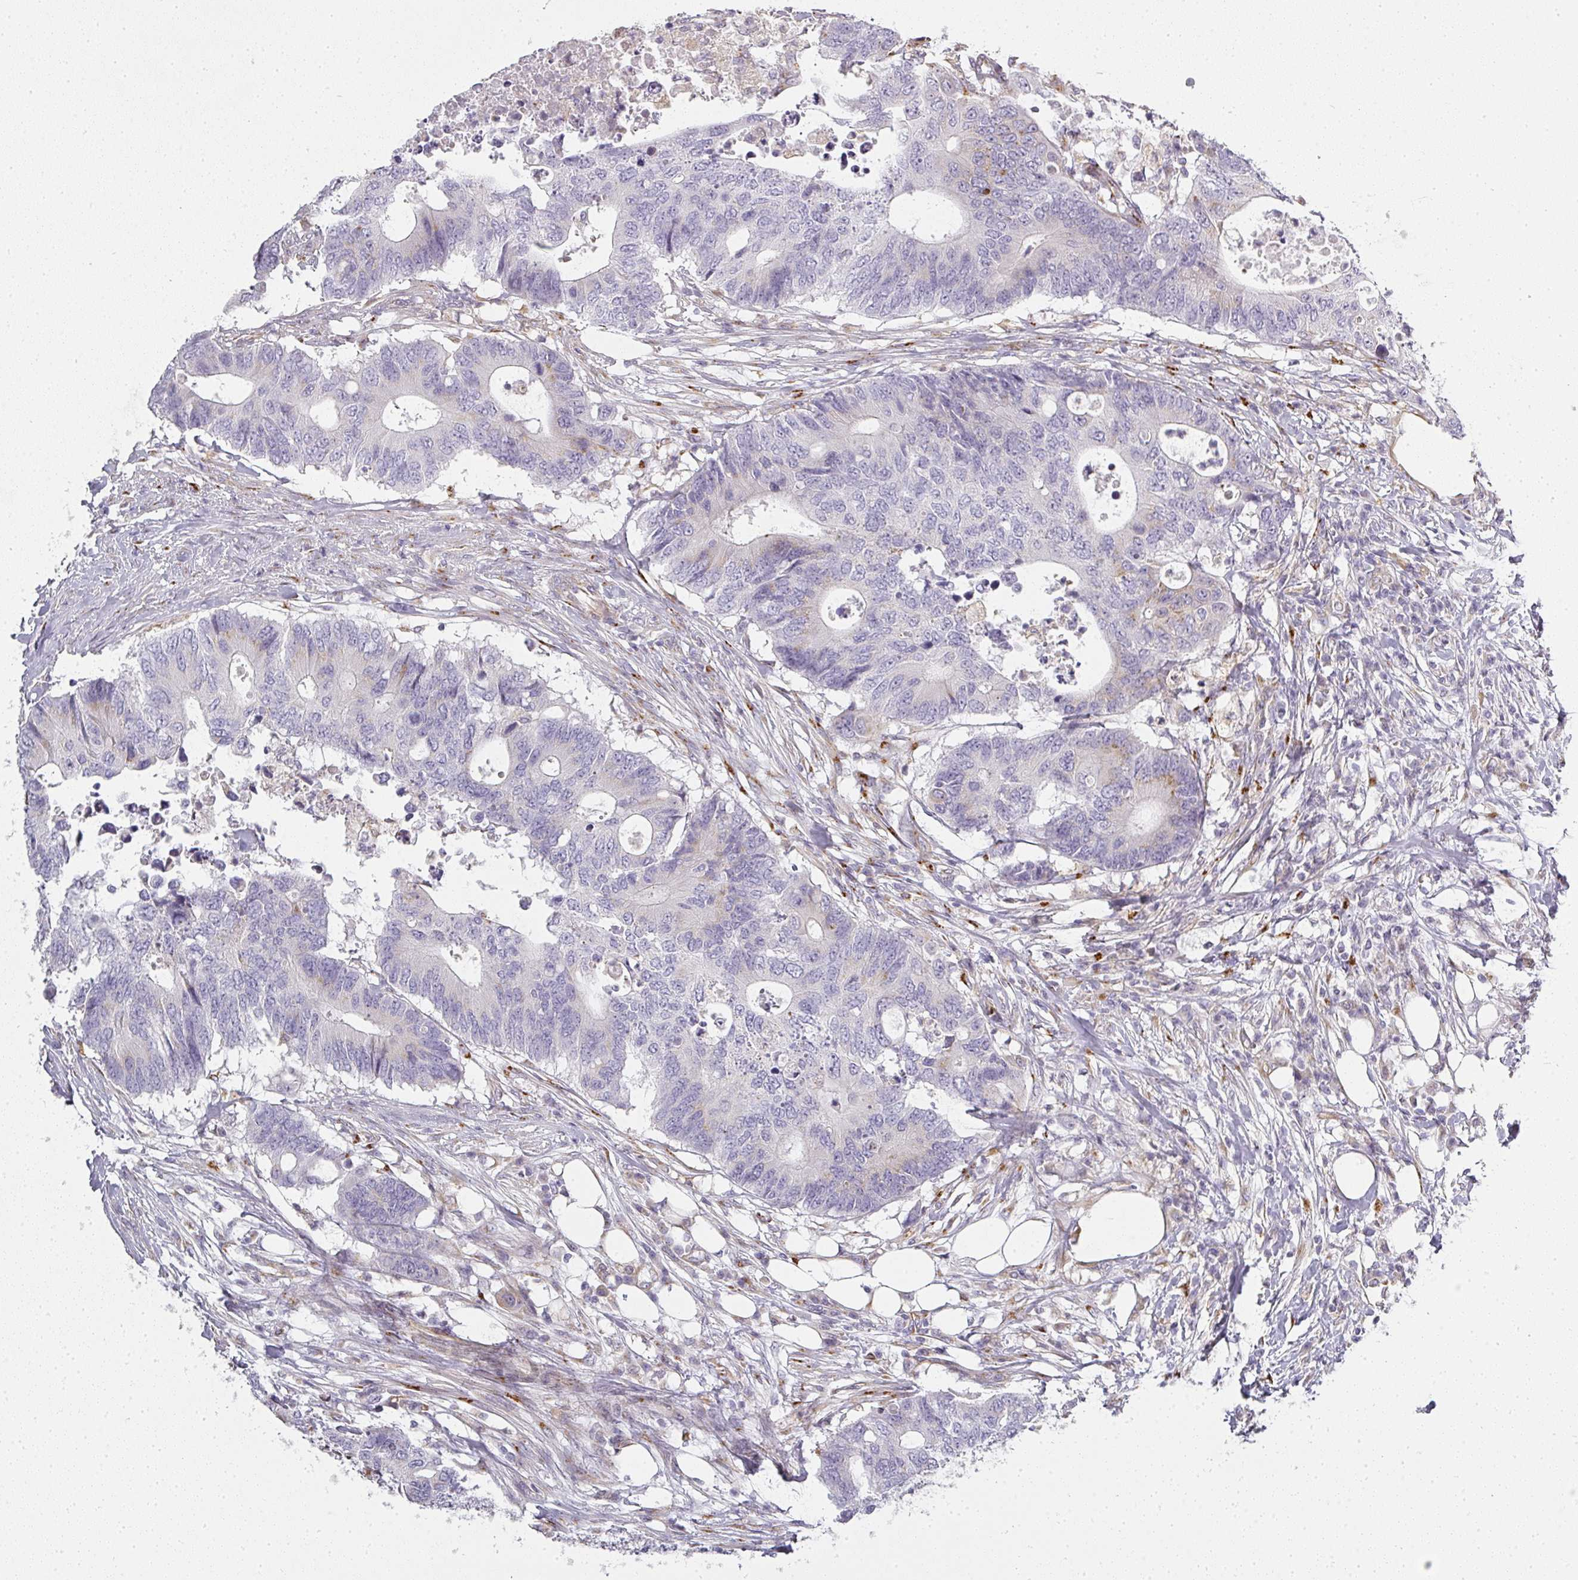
{"staining": {"intensity": "moderate", "quantity": "<25%", "location": "cytoplasmic/membranous"}, "tissue": "colorectal cancer", "cell_type": "Tumor cells", "image_type": "cancer", "snomed": [{"axis": "morphology", "description": "Adenocarcinoma, NOS"}, {"axis": "topography", "description": "Colon"}], "caption": "Adenocarcinoma (colorectal) was stained to show a protein in brown. There is low levels of moderate cytoplasmic/membranous positivity in about <25% of tumor cells.", "gene": "ATP8B2", "patient": {"sex": "male", "age": 71}}